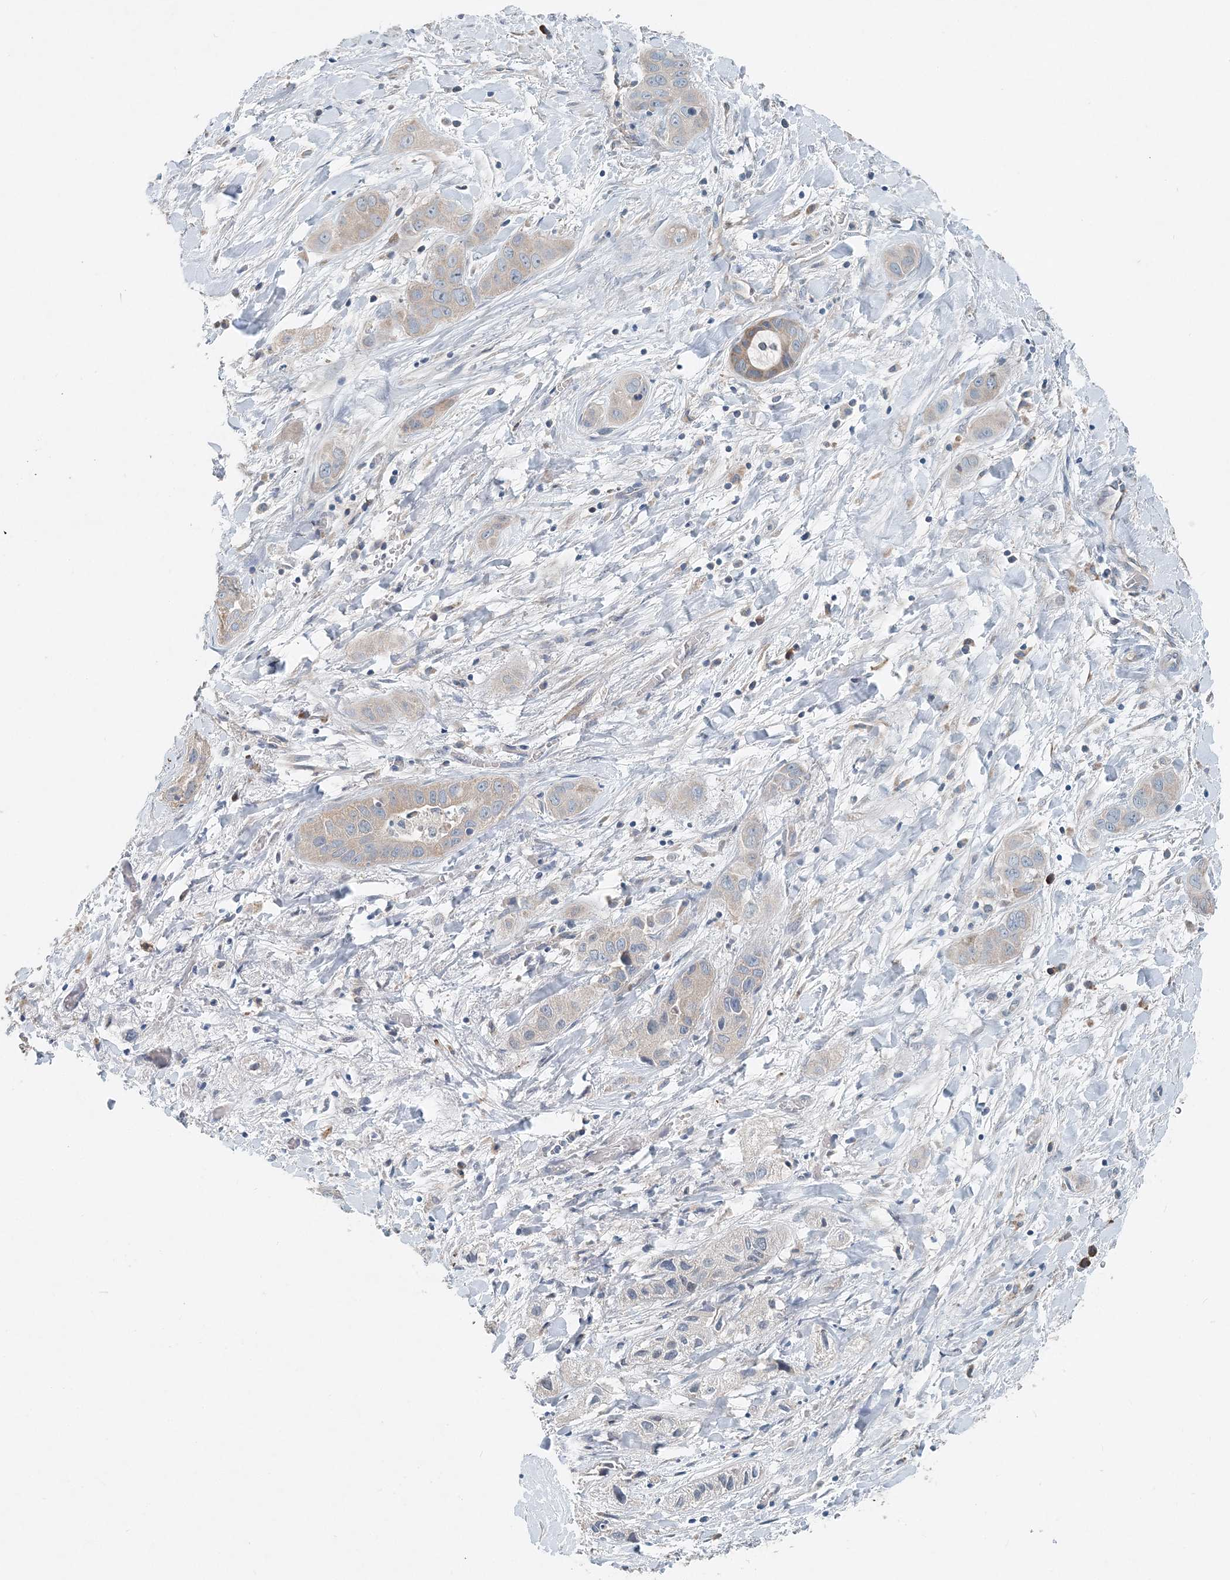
{"staining": {"intensity": "weak", "quantity": "<25%", "location": "cytoplasmic/membranous"}, "tissue": "liver cancer", "cell_type": "Tumor cells", "image_type": "cancer", "snomed": [{"axis": "morphology", "description": "Cholangiocarcinoma"}, {"axis": "topography", "description": "Liver"}], "caption": "Protein analysis of liver cholangiocarcinoma displays no significant positivity in tumor cells.", "gene": "EEF1A2", "patient": {"sex": "female", "age": 52}}